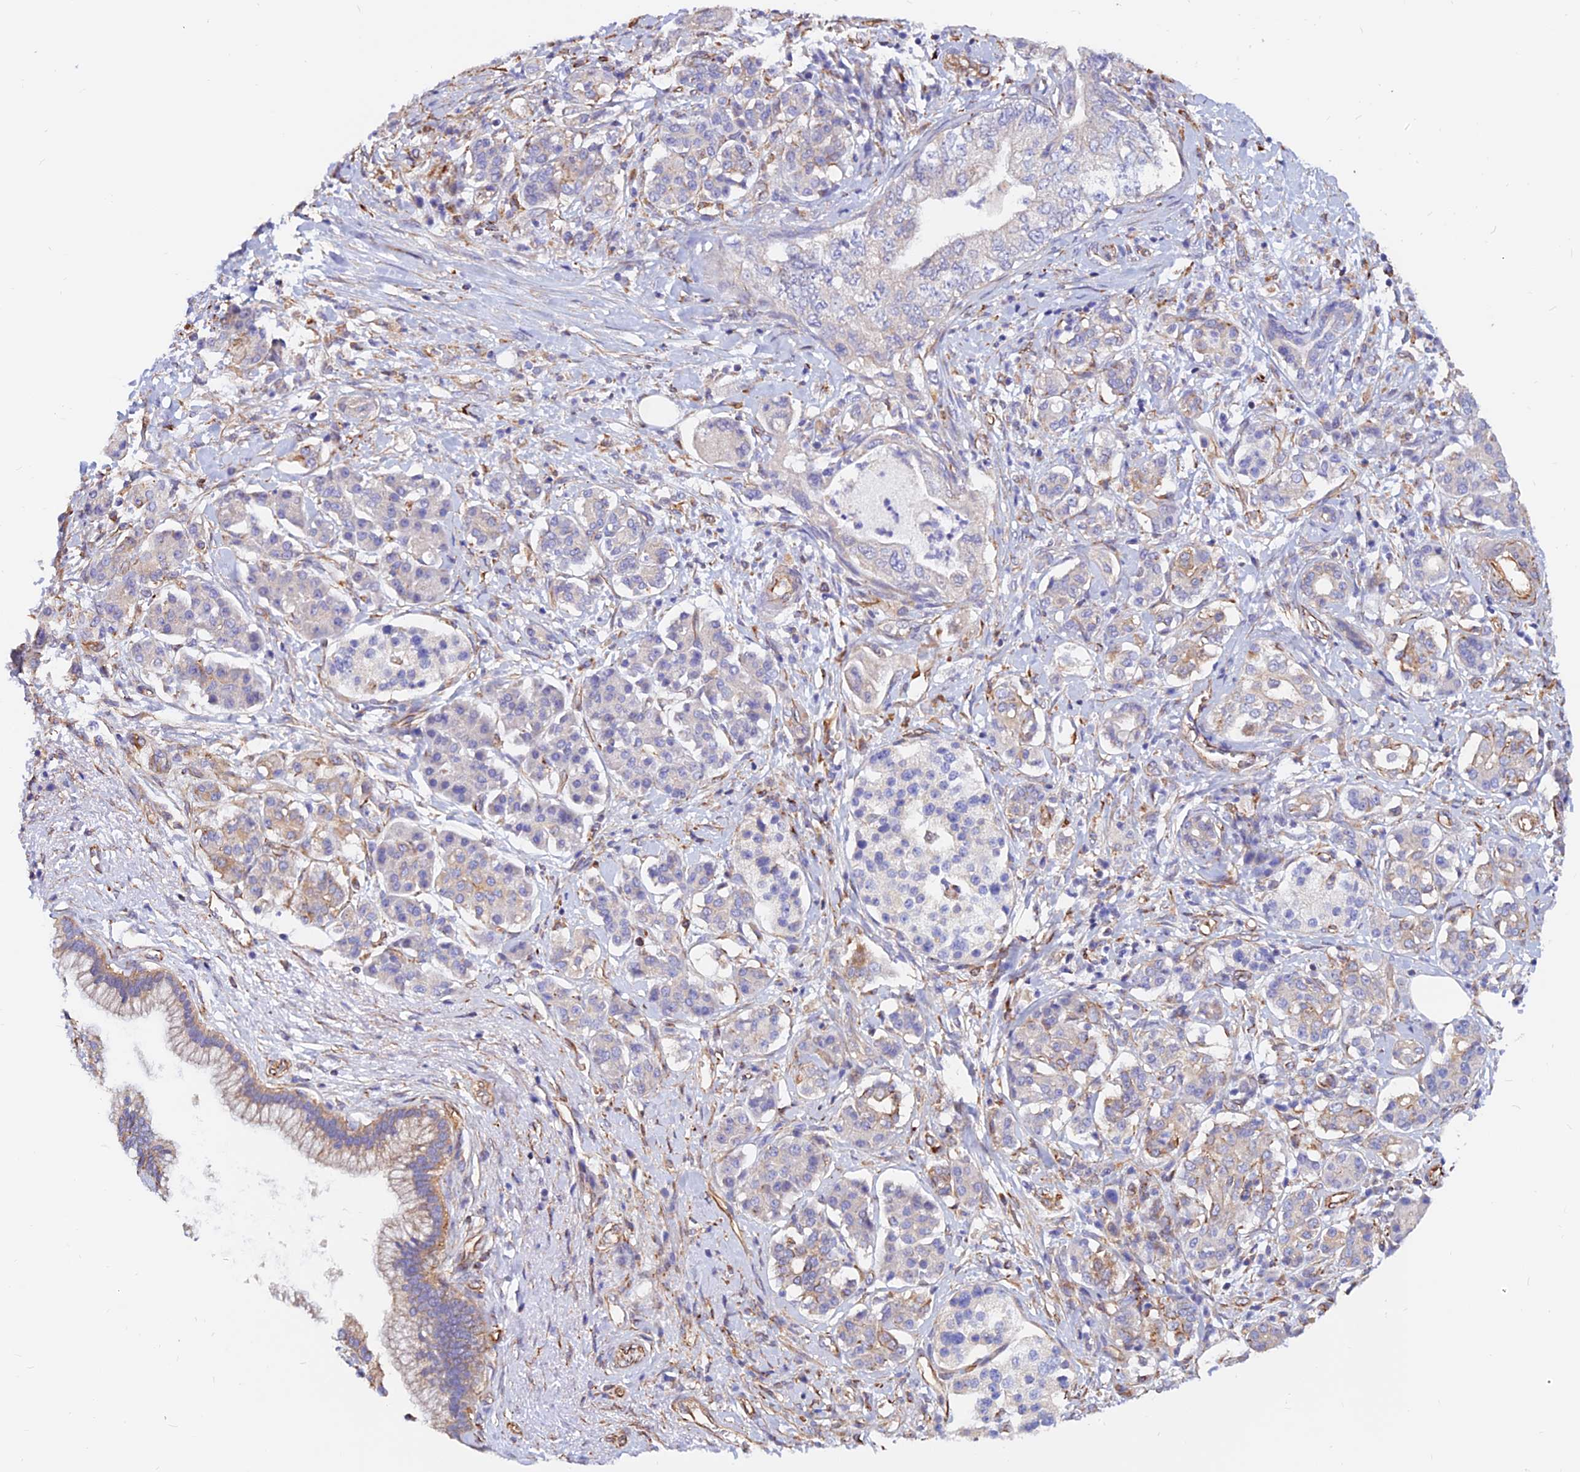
{"staining": {"intensity": "negative", "quantity": "none", "location": "none"}, "tissue": "pancreatic cancer", "cell_type": "Tumor cells", "image_type": "cancer", "snomed": [{"axis": "morphology", "description": "Adenocarcinoma, NOS"}, {"axis": "topography", "description": "Pancreas"}], "caption": "An immunohistochemistry (IHC) histopathology image of pancreatic adenocarcinoma is shown. There is no staining in tumor cells of pancreatic adenocarcinoma.", "gene": "CDK18", "patient": {"sex": "female", "age": 73}}